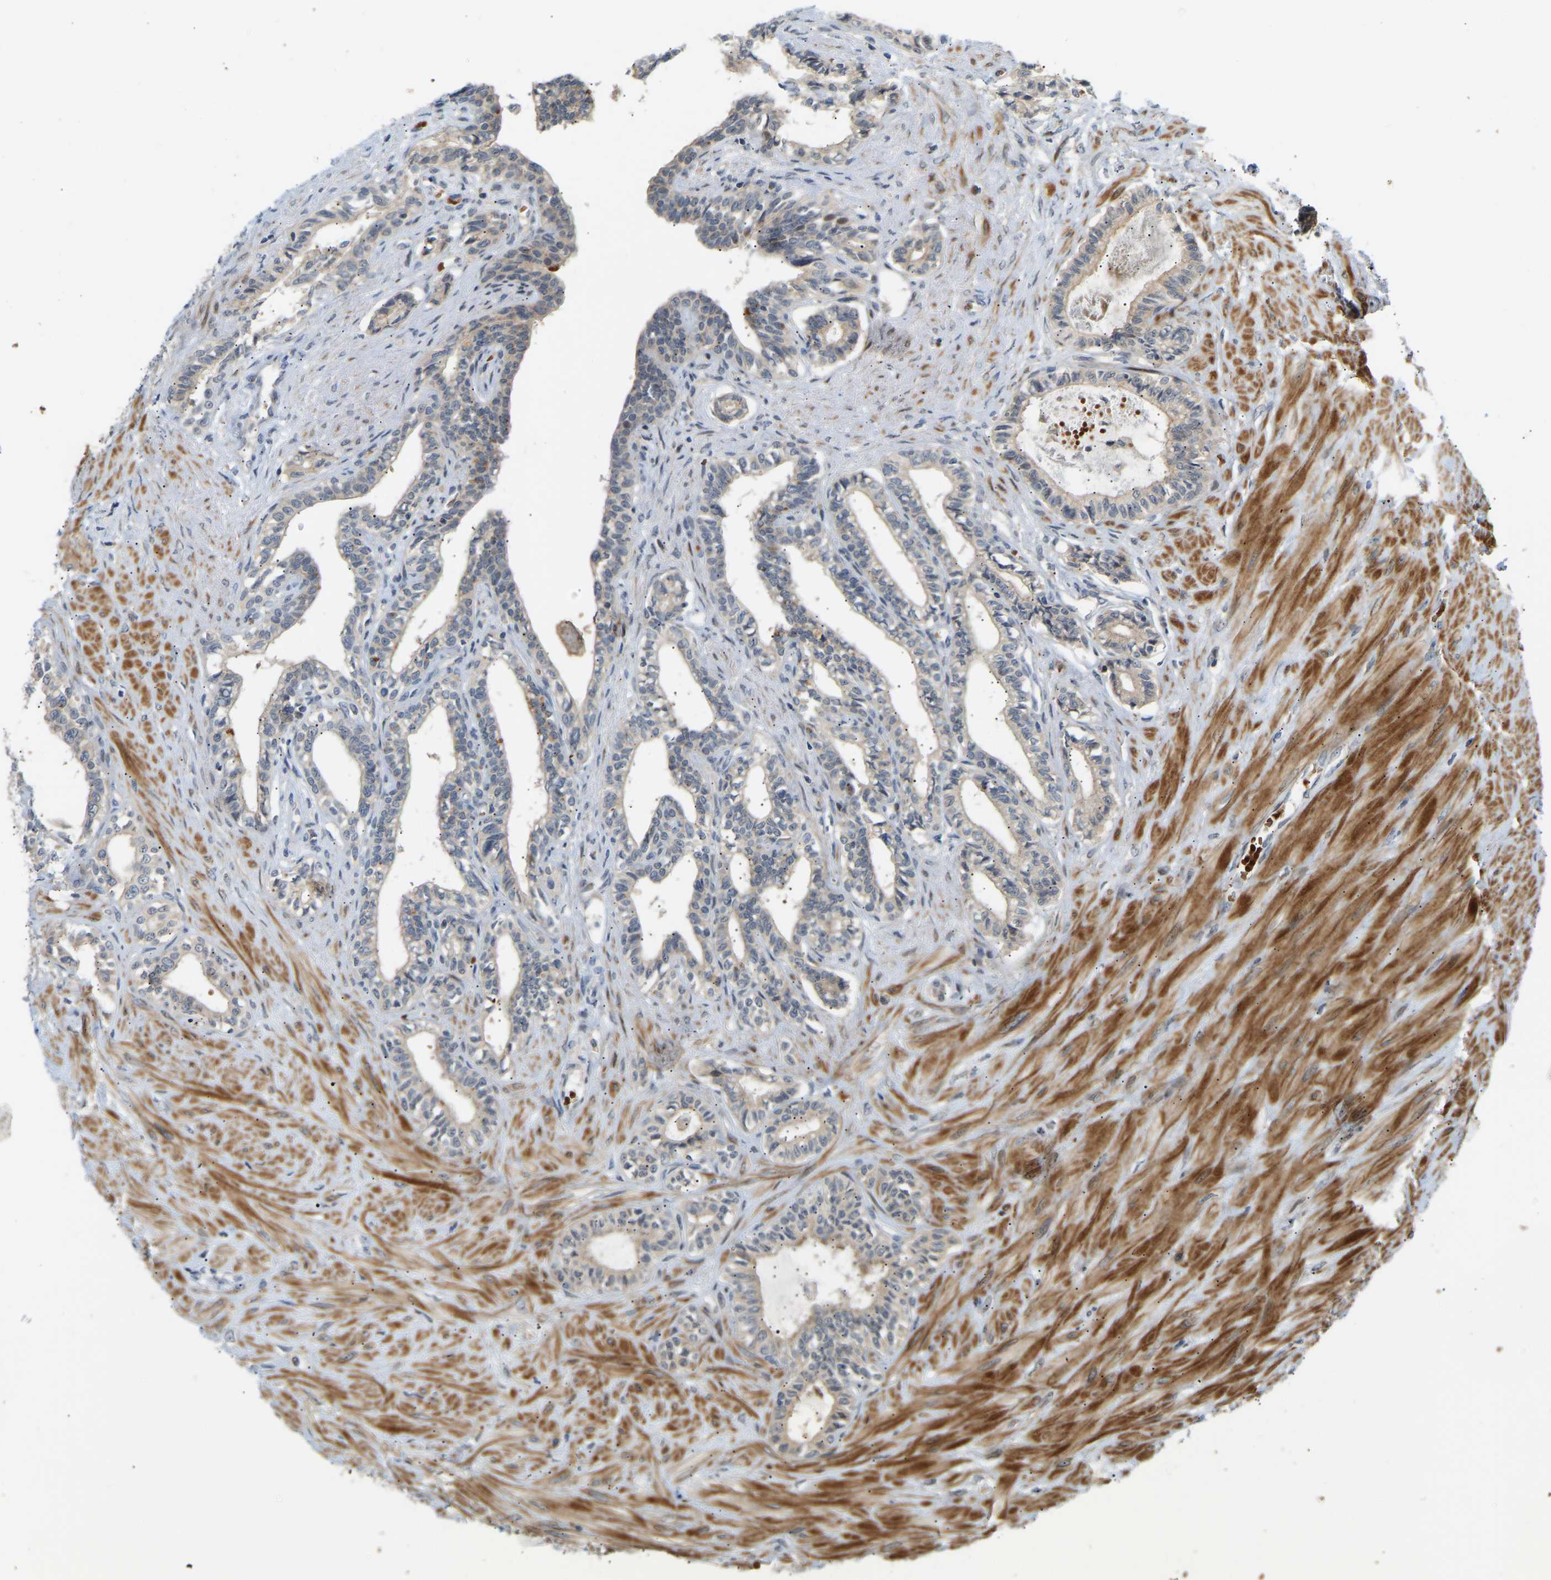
{"staining": {"intensity": "weak", "quantity": "25%-75%", "location": "cytoplasmic/membranous"}, "tissue": "seminal vesicle", "cell_type": "Glandular cells", "image_type": "normal", "snomed": [{"axis": "morphology", "description": "Normal tissue, NOS"}, {"axis": "morphology", "description": "Adenocarcinoma, High grade"}, {"axis": "topography", "description": "Prostate"}, {"axis": "topography", "description": "Seminal veicle"}], "caption": "A low amount of weak cytoplasmic/membranous staining is identified in about 25%-75% of glandular cells in unremarkable seminal vesicle. (brown staining indicates protein expression, while blue staining denotes nuclei).", "gene": "POGLUT2", "patient": {"sex": "male", "age": 55}}